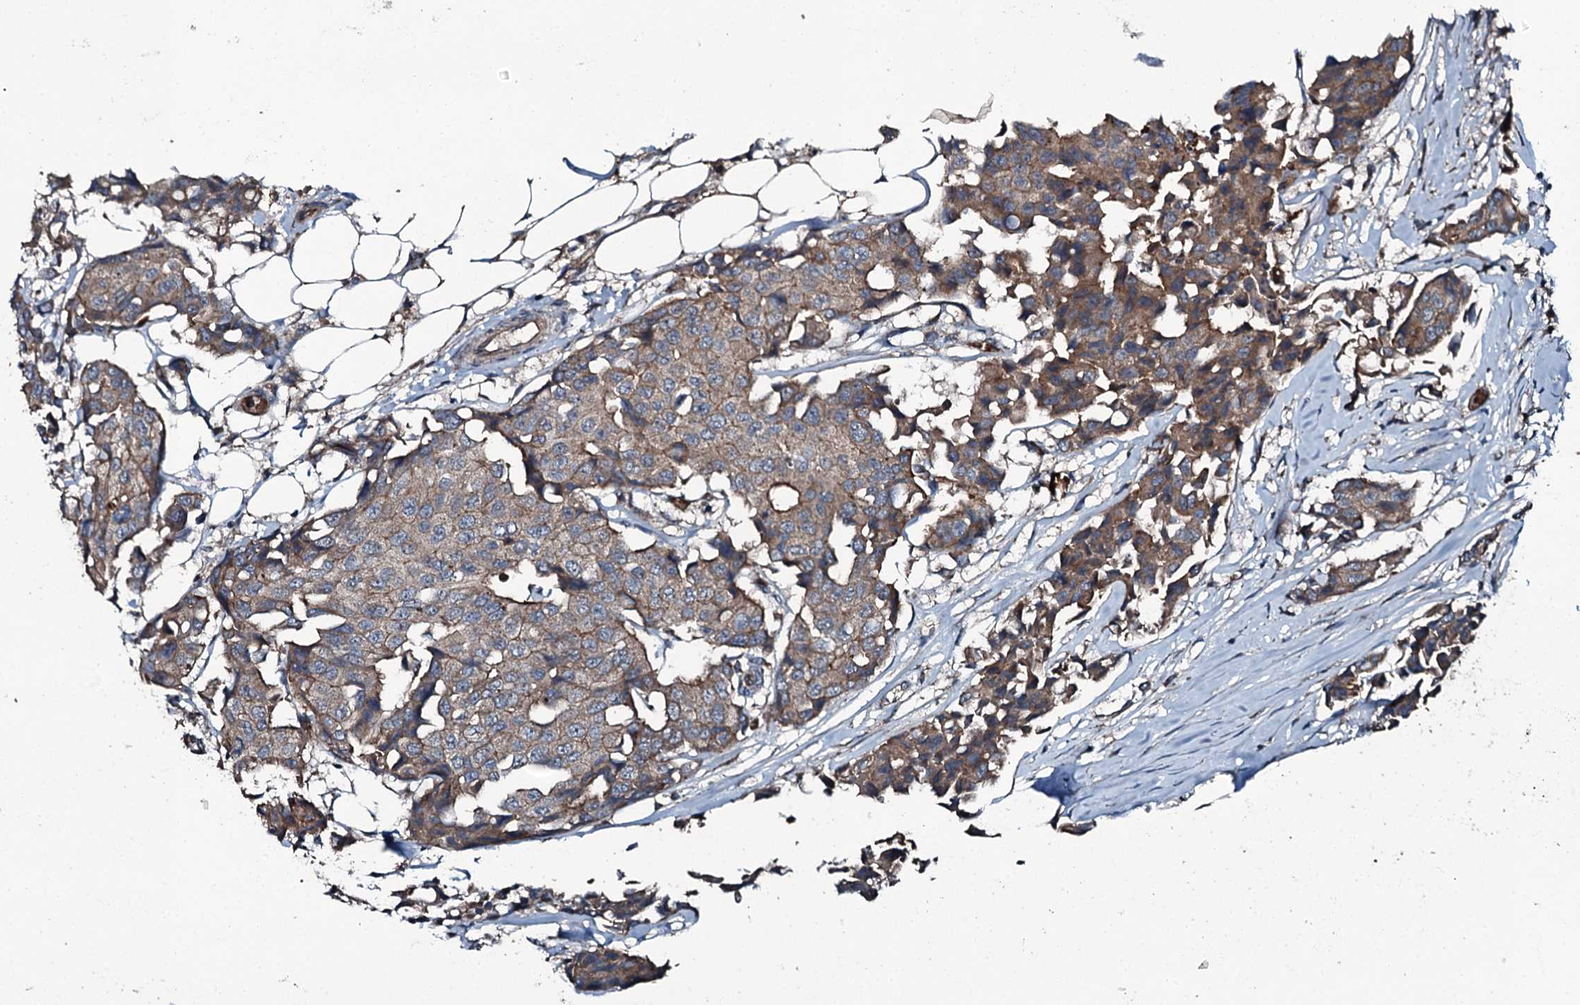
{"staining": {"intensity": "moderate", "quantity": ">75%", "location": "cytoplasmic/membranous"}, "tissue": "breast cancer", "cell_type": "Tumor cells", "image_type": "cancer", "snomed": [{"axis": "morphology", "description": "Duct carcinoma"}, {"axis": "topography", "description": "Breast"}], "caption": "Brown immunohistochemical staining in human breast cancer exhibits moderate cytoplasmic/membranous staining in approximately >75% of tumor cells. The staining was performed using DAB (3,3'-diaminobenzidine) to visualize the protein expression in brown, while the nuclei were stained in blue with hematoxylin (Magnification: 20x).", "gene": "TRIM7", "patient": {"sex": "female", "age": 80}}